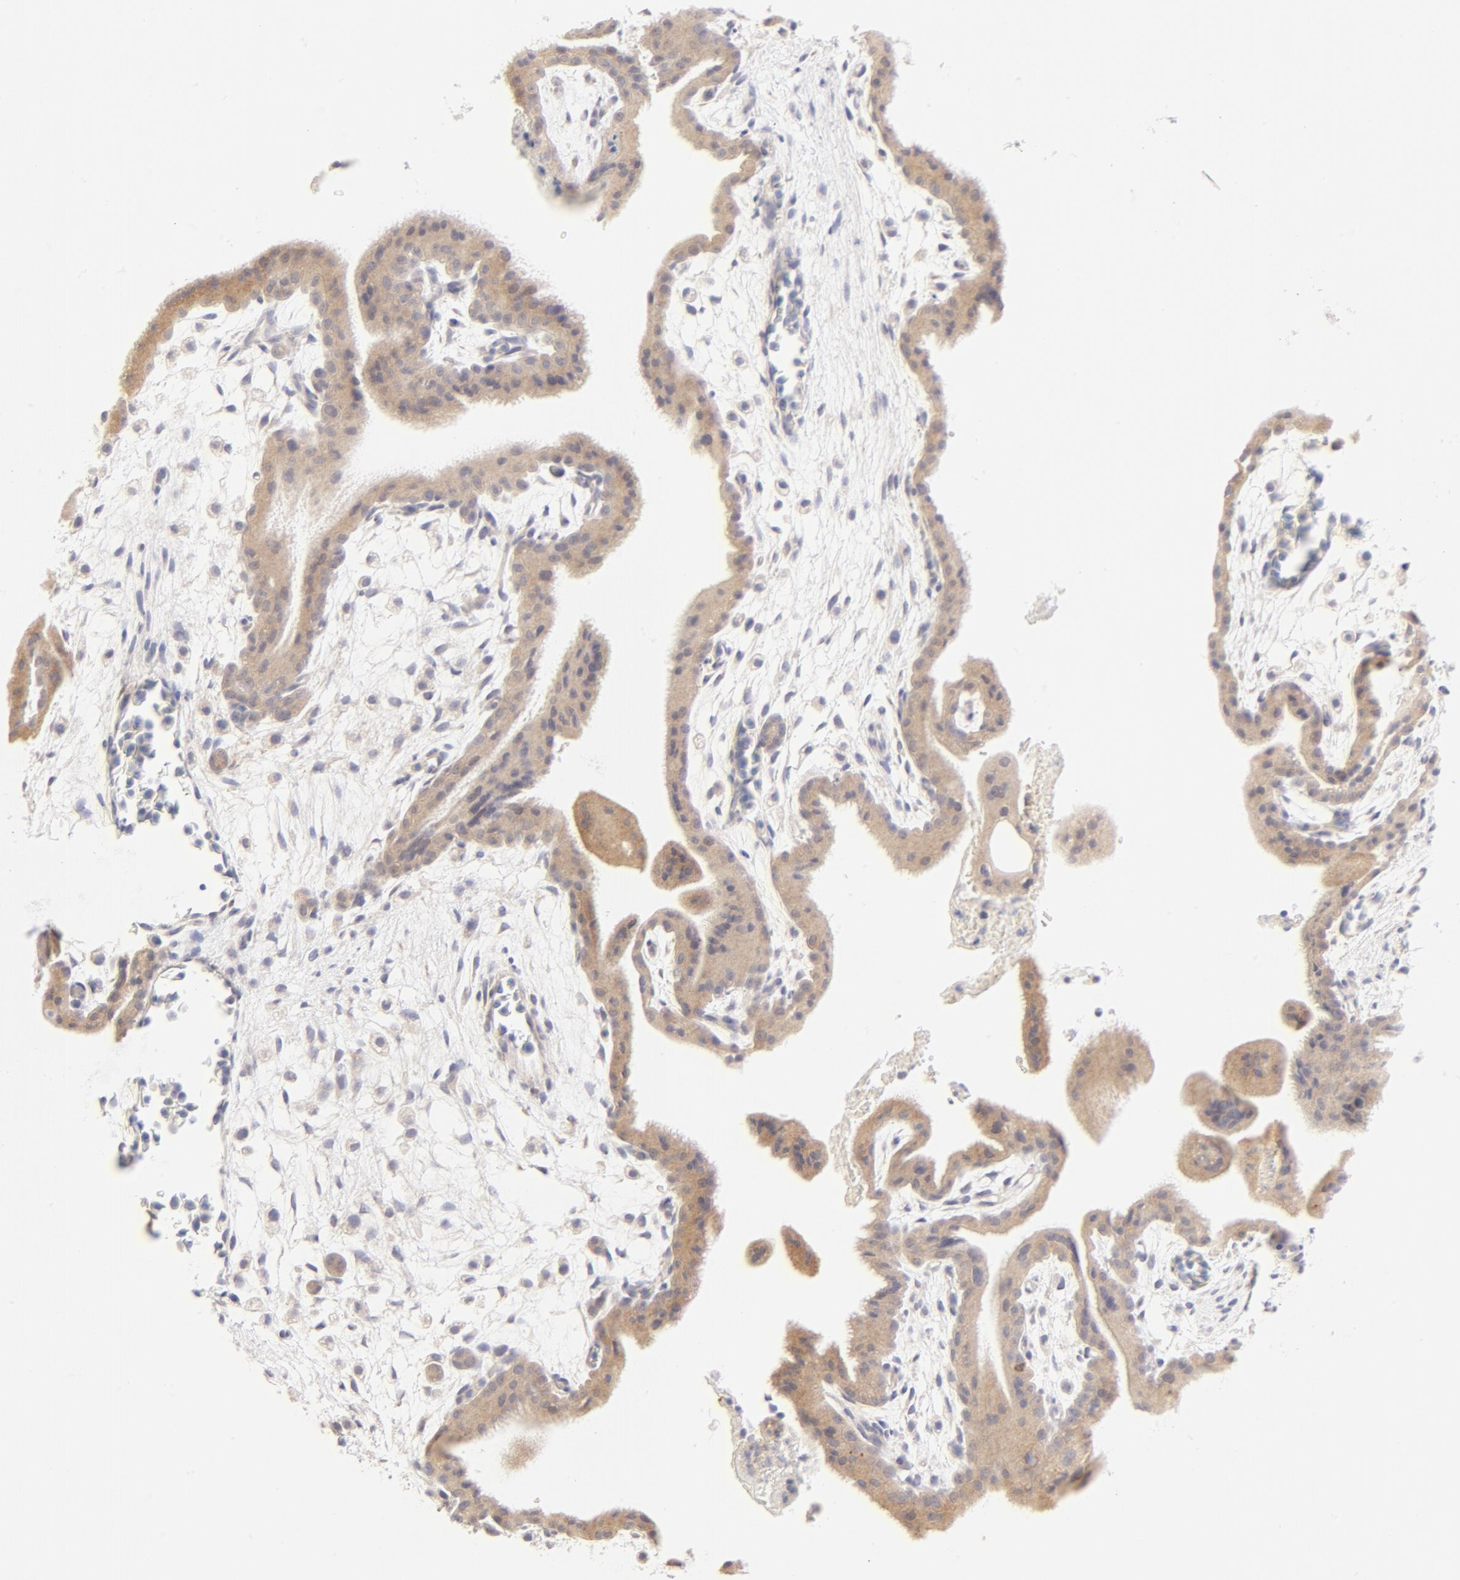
{"staining": {"intensity": "weak", "quantity": "25%-75%", "location": "cytoplasmic/membranous"}, "tissue": "placenta", "cell_type": "Trophoblastic cells", "image_type": "normal", "snomed": [{"axis": "morphology", "description": "Normal tissue, NOS"}, {"axis": "topography", "description": "Placenta"}], "caption": "Brown immunohistochemical staining in benign human placenta displays weak cytoplasmic/membranous positivity in about 25%-75% of trophoblastic cells. (Brightfield microscopy of DAB IHC at high magnification).", "gene": "NKX2", "patient": {"sex": "female", "age": 35}}